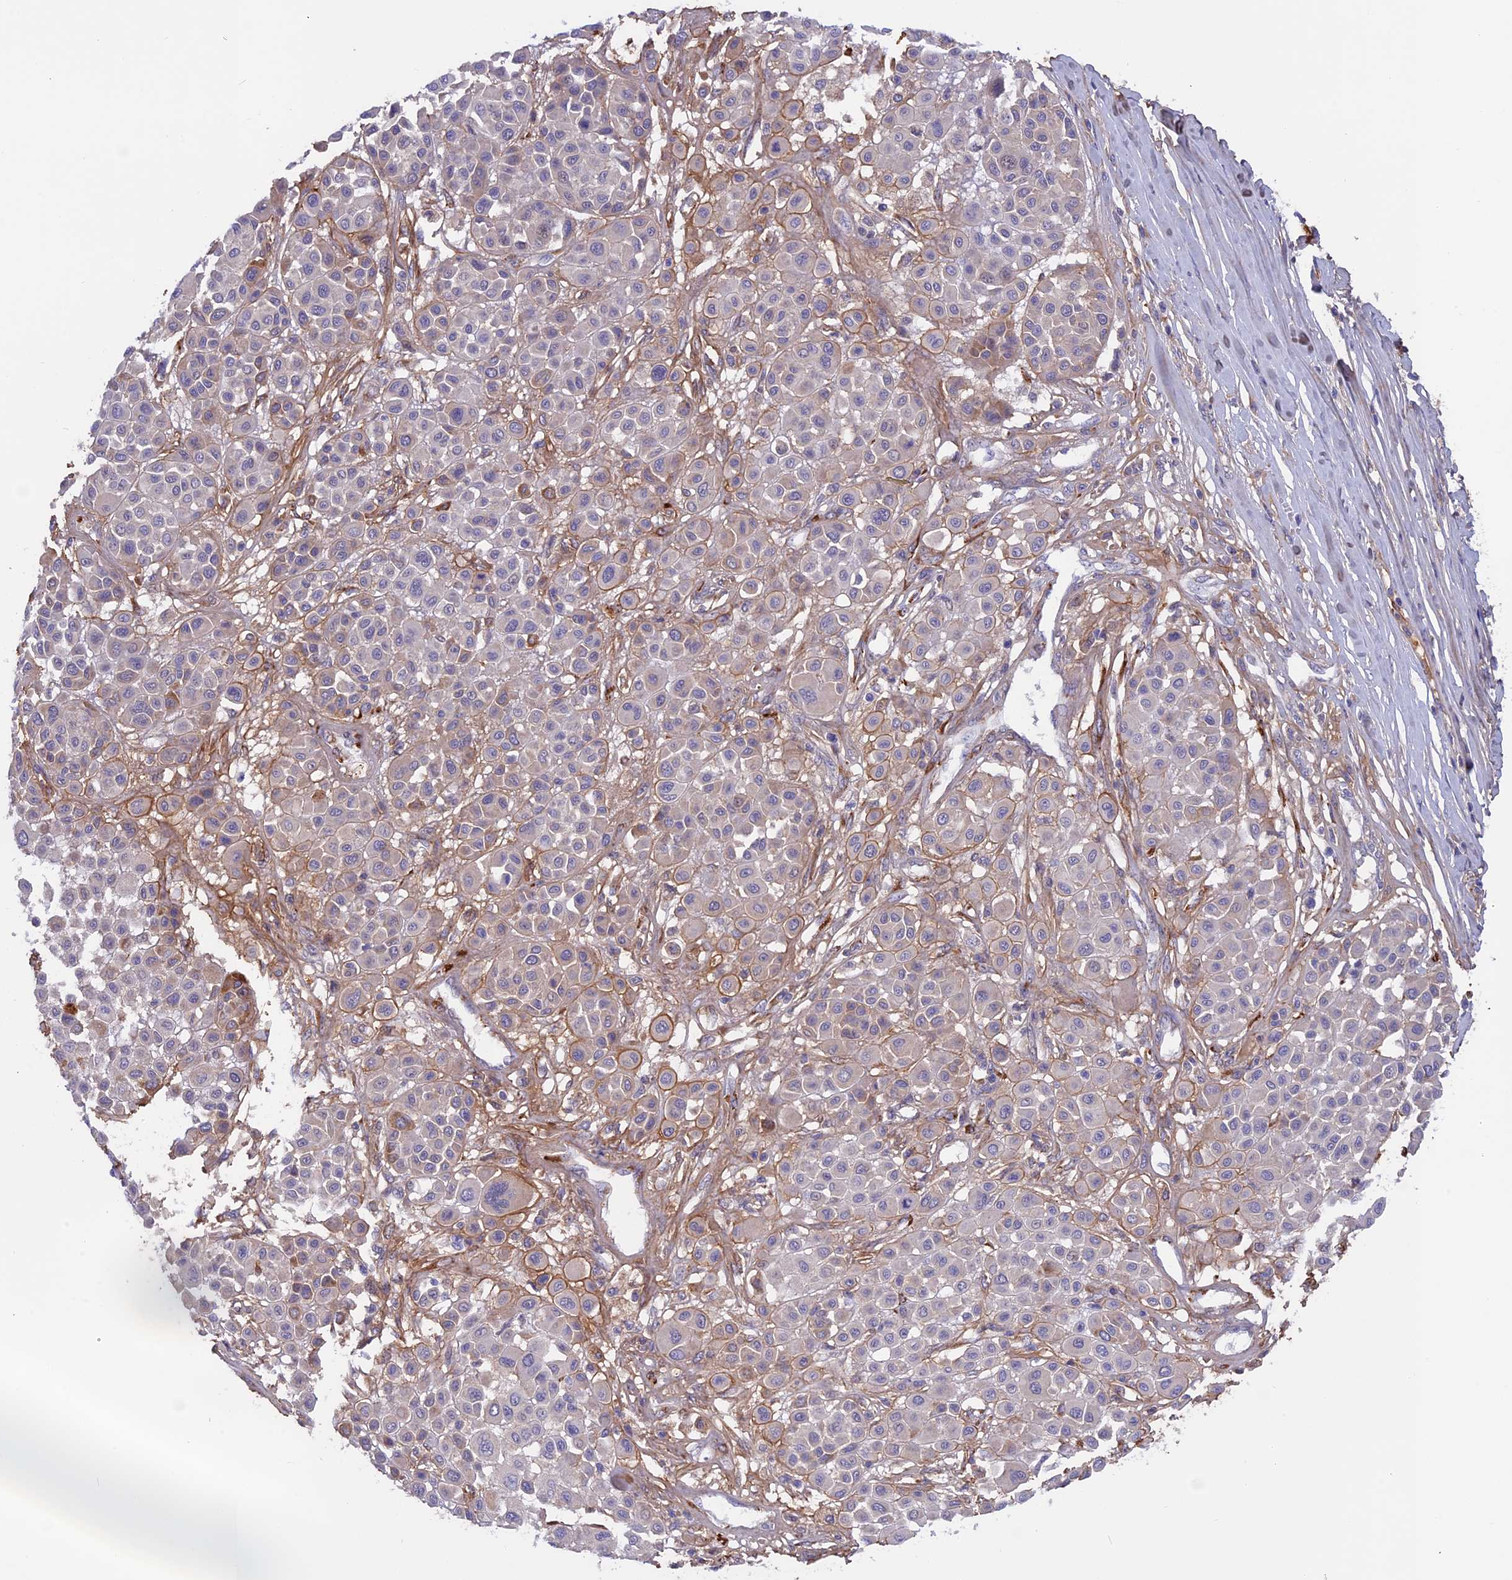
{"staining": {"intensity": "negative", "quantity": "none", "location": "none"}, "tissue": "melanoma", "cell_type": "Tumor cells", "image_type": "cancer", "snomed": [{"axis": "morphology", "description": "Malignant melanoma, Metastatic site"}, {"axis": "topography", "description": "Soft tissue"}], "caption": "This is an IHC image of melanoma. There is no positivity in tumor cells.", "gene": "COL4A3", "patient": {"sex": "male", "age": 41}}